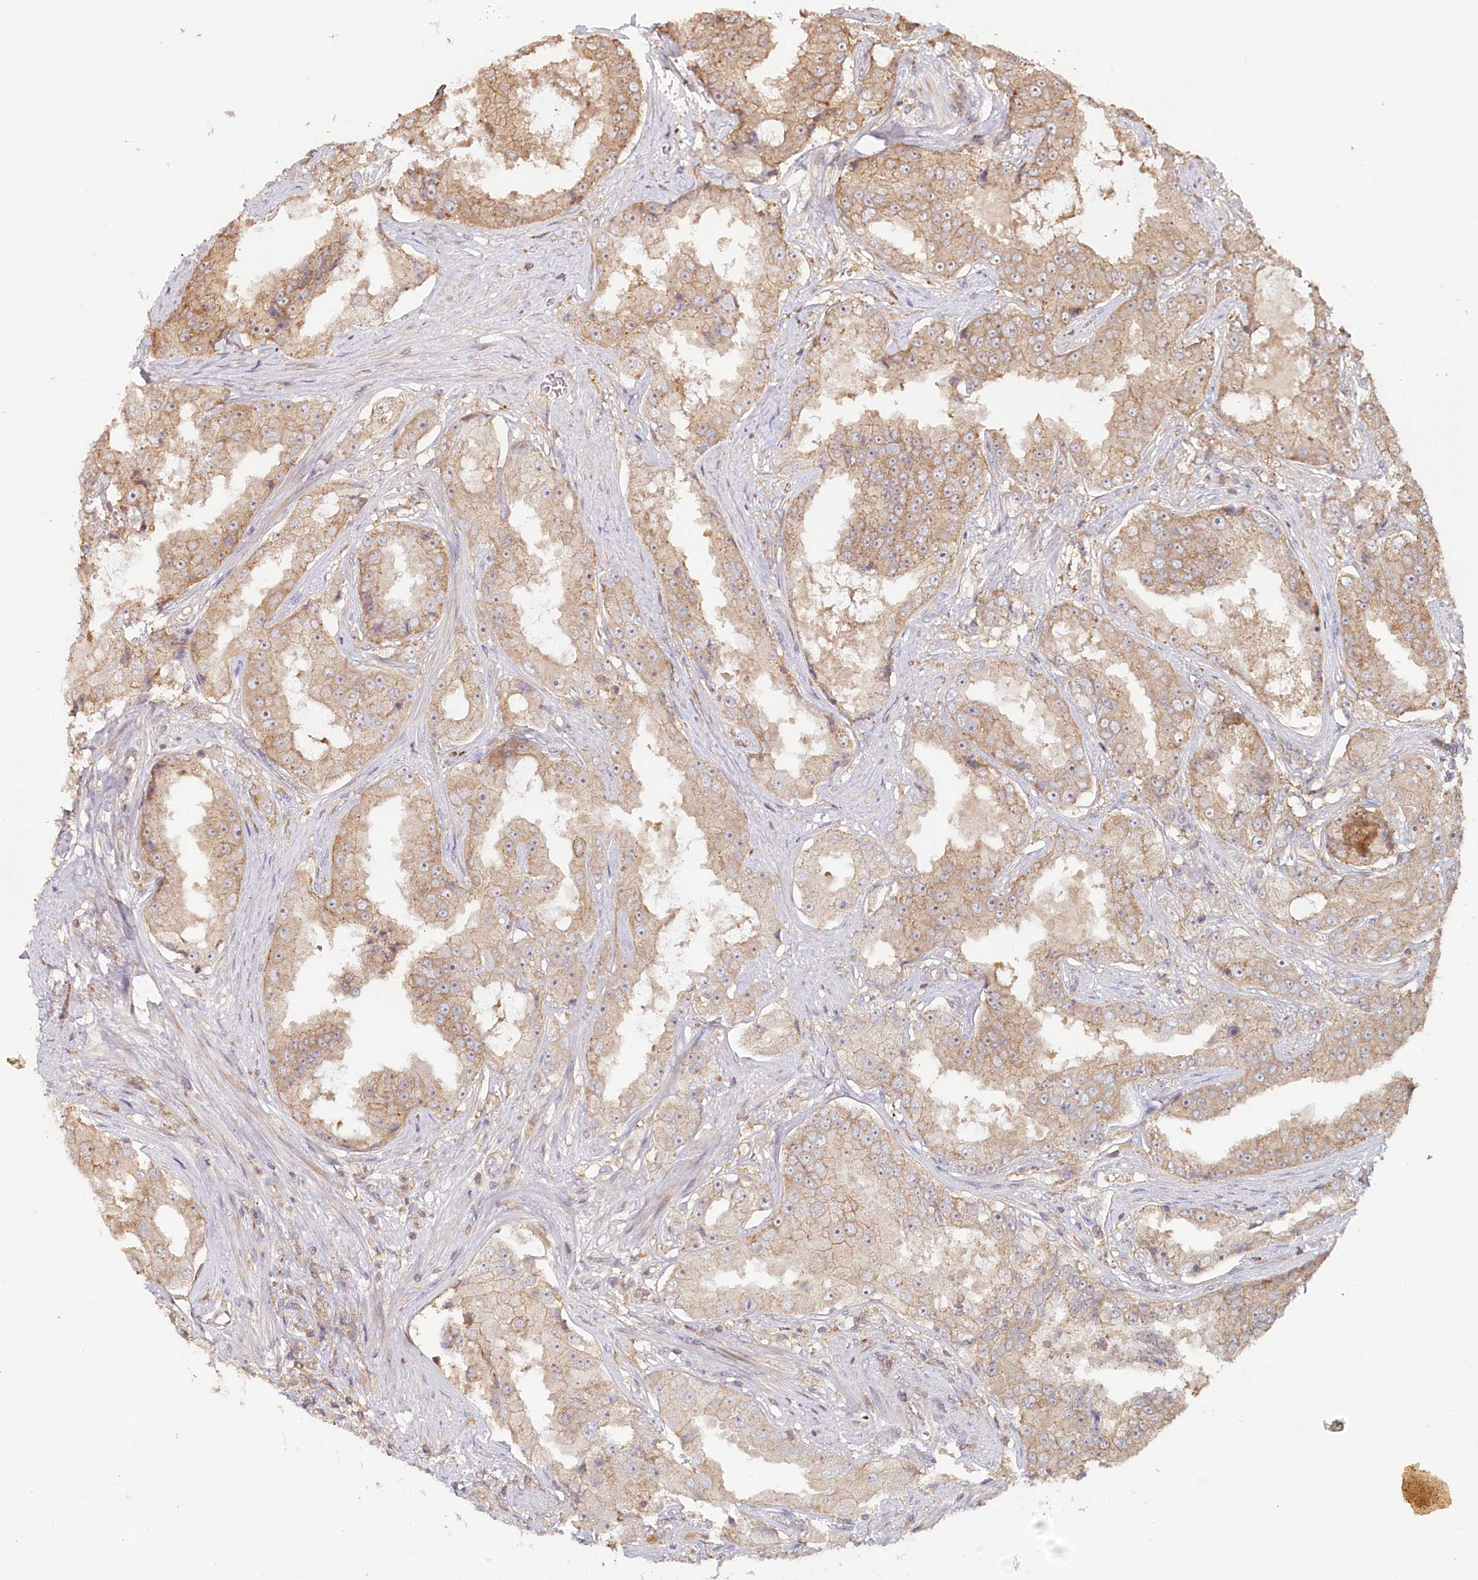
{"staining": {"intensity": "weak", "quantity": ">75%", "location": "cytoplasmic/membranous"}, "tissue": "prostate cancer", "cell_type": "Tumor cells", "image_type": "cancer", "snomed": [{"axis": "morphology", "description": "Adenocarcinoma, High grade"}, {"axis": "topography", "description": "Prostate"}], "caption": "This histopathology image displays IHC staining of human prostate high-grade adenocarcinoma, with low weak cytoplasmic/membranous positivity in approximately >75% of tumor cells.", "gene": "HAL", "patient": {"sex": "male", "age": 73}}